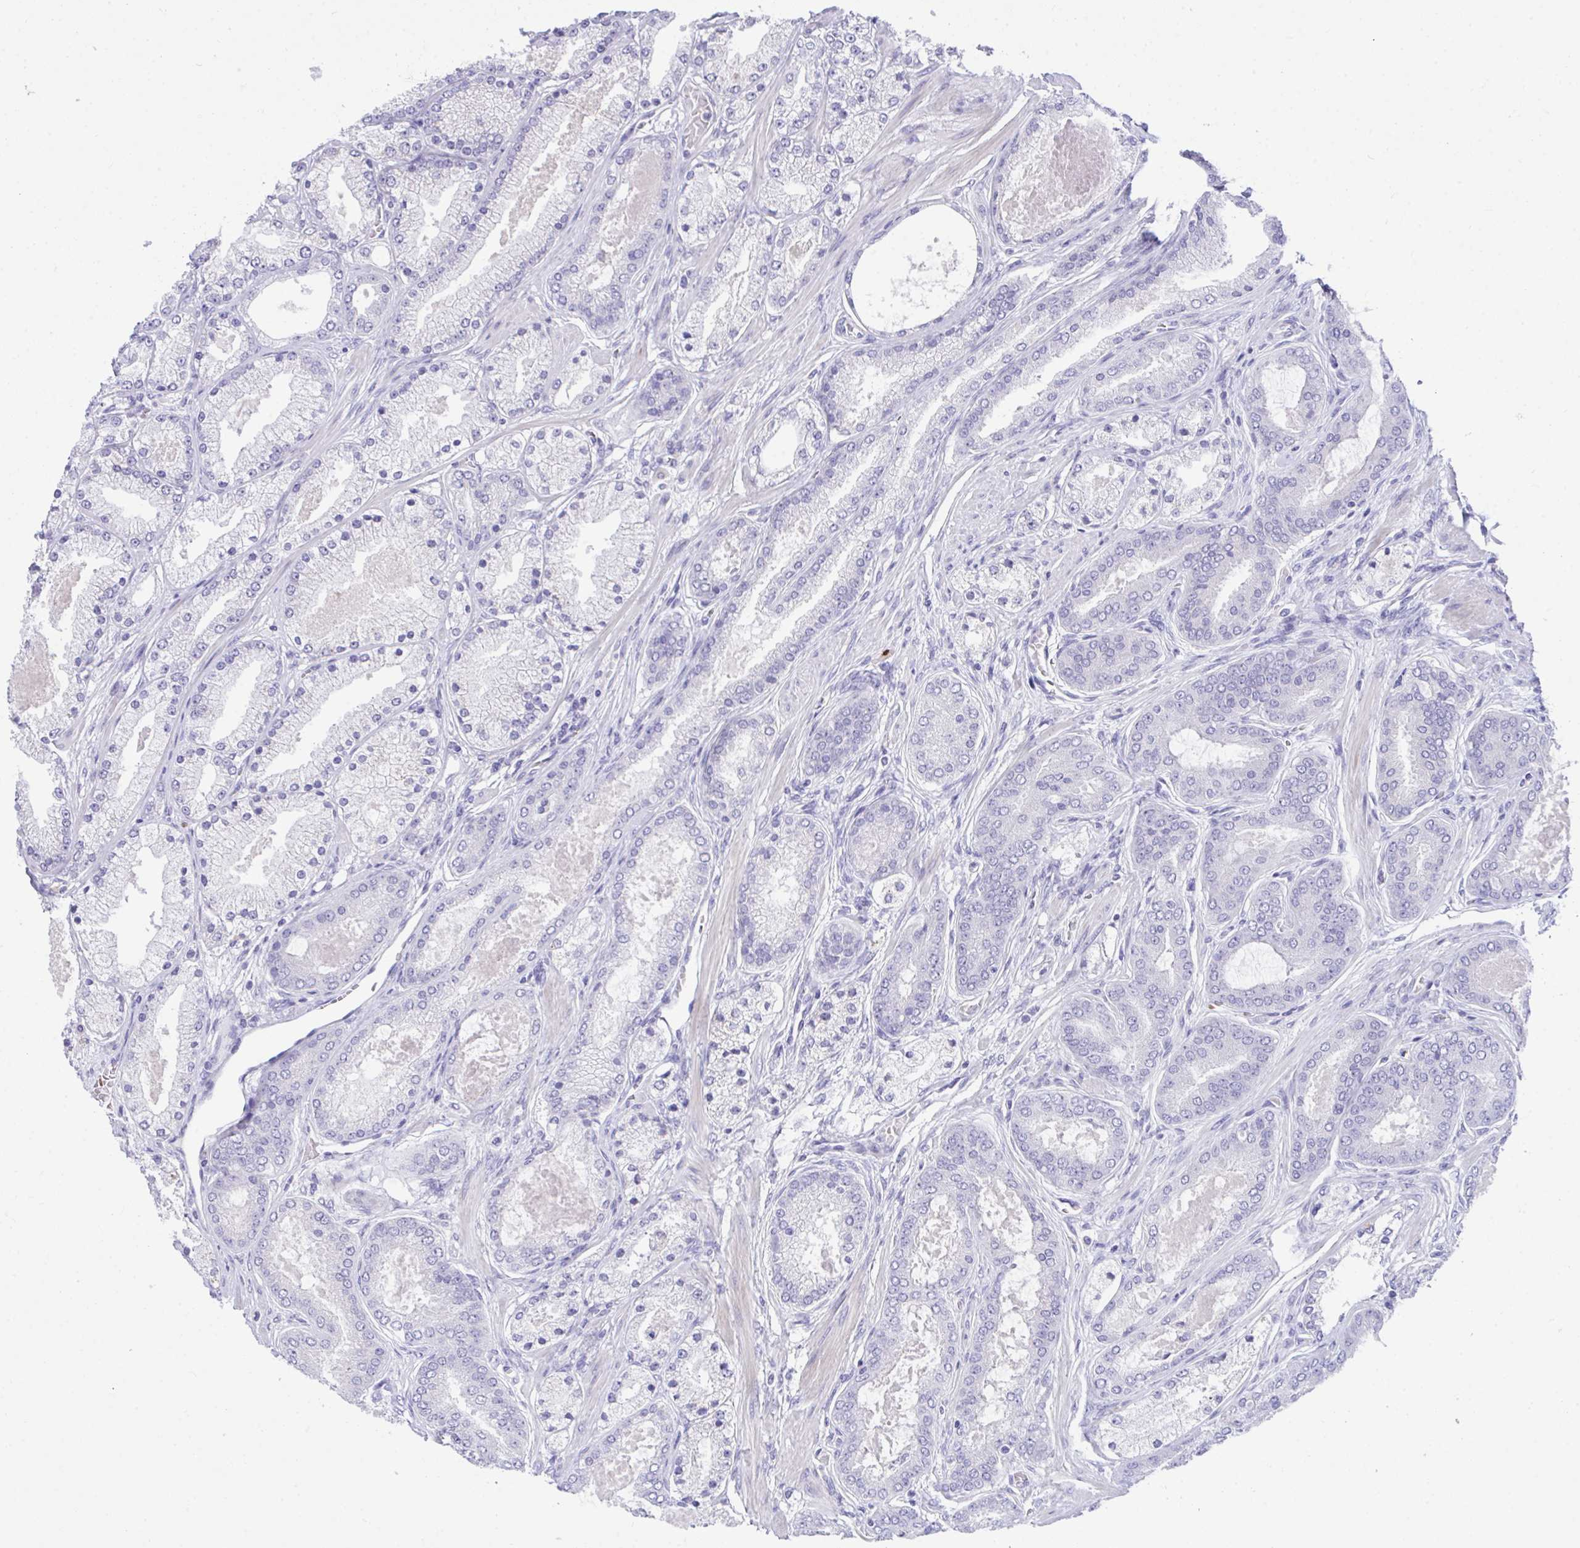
{"staining": {"intensity": "negative", "quantity": "none", "location": "none"}, "tissue": "prostate cancer", "cell_type": "Tumor cells", "image_type": "cancer", "snomed": [{"axis": "morphology", "description": "Adenocarcinoma, High grade"}, {"axis": "topography", "description": "Prostate"}], "caption": "Immunohistochemistry (IHC) image of high-grade adenocarcinoma (prostate) stained for a protein (brown), which shows no positivity in tumor cells.", "gene": "PLEKHH1", "patient": {"sex": "male", "age": 63}}